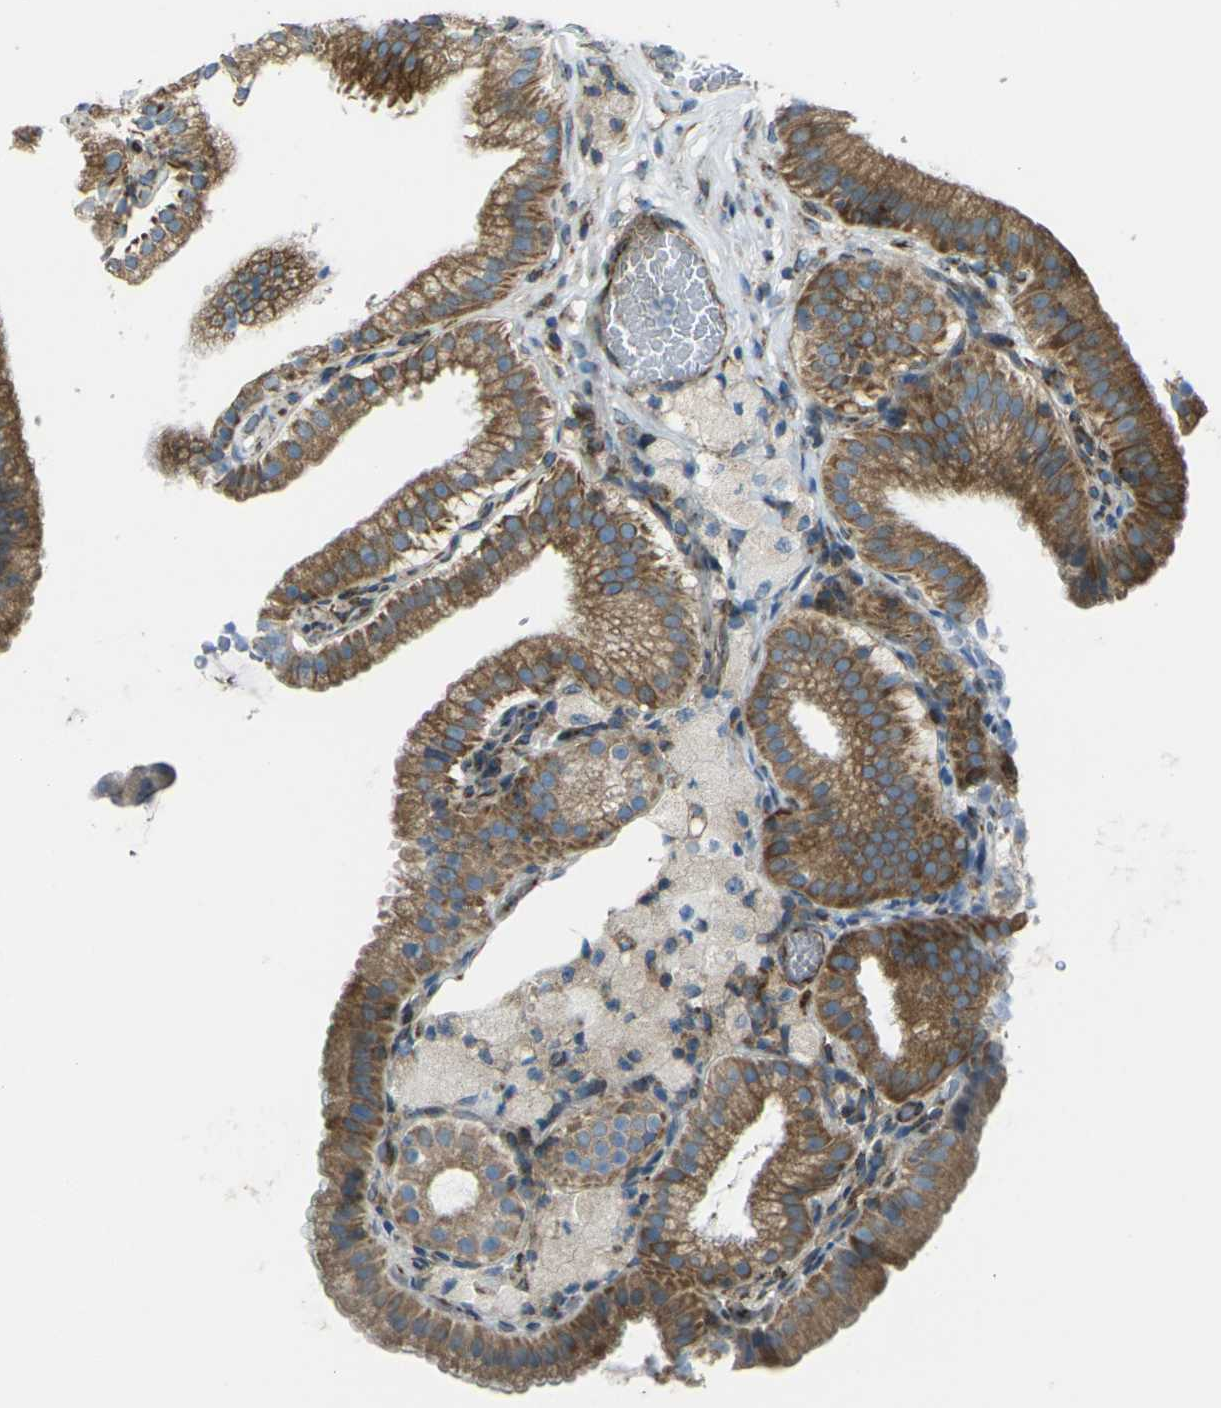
{"staining": {"intensity": "strong", "quantity": ">75%", "location": "cytoplasmic/membranous"}, "tissue": "gallbladder", "cell_type": "Glandular cells", "image_type": "normal", "snomed": [{"axis": "morphology", "description": "Normal tissue, NOS"}, {"axis": "topography", "description": "Gallbladder"}], "caption": "Immunohistochemistry photomicrograph of benign gallbladder: human gallbladder stained using immunohistochemistry (IHC) demonstrates high levels of strong protein expression localized specifically in the cytoplasmic/membranous of glandular cells, appearing as a cytoplasmic/membranous brown color.", "gene": "CELSR2", "patient": {"sex": "male", "age": 54}}